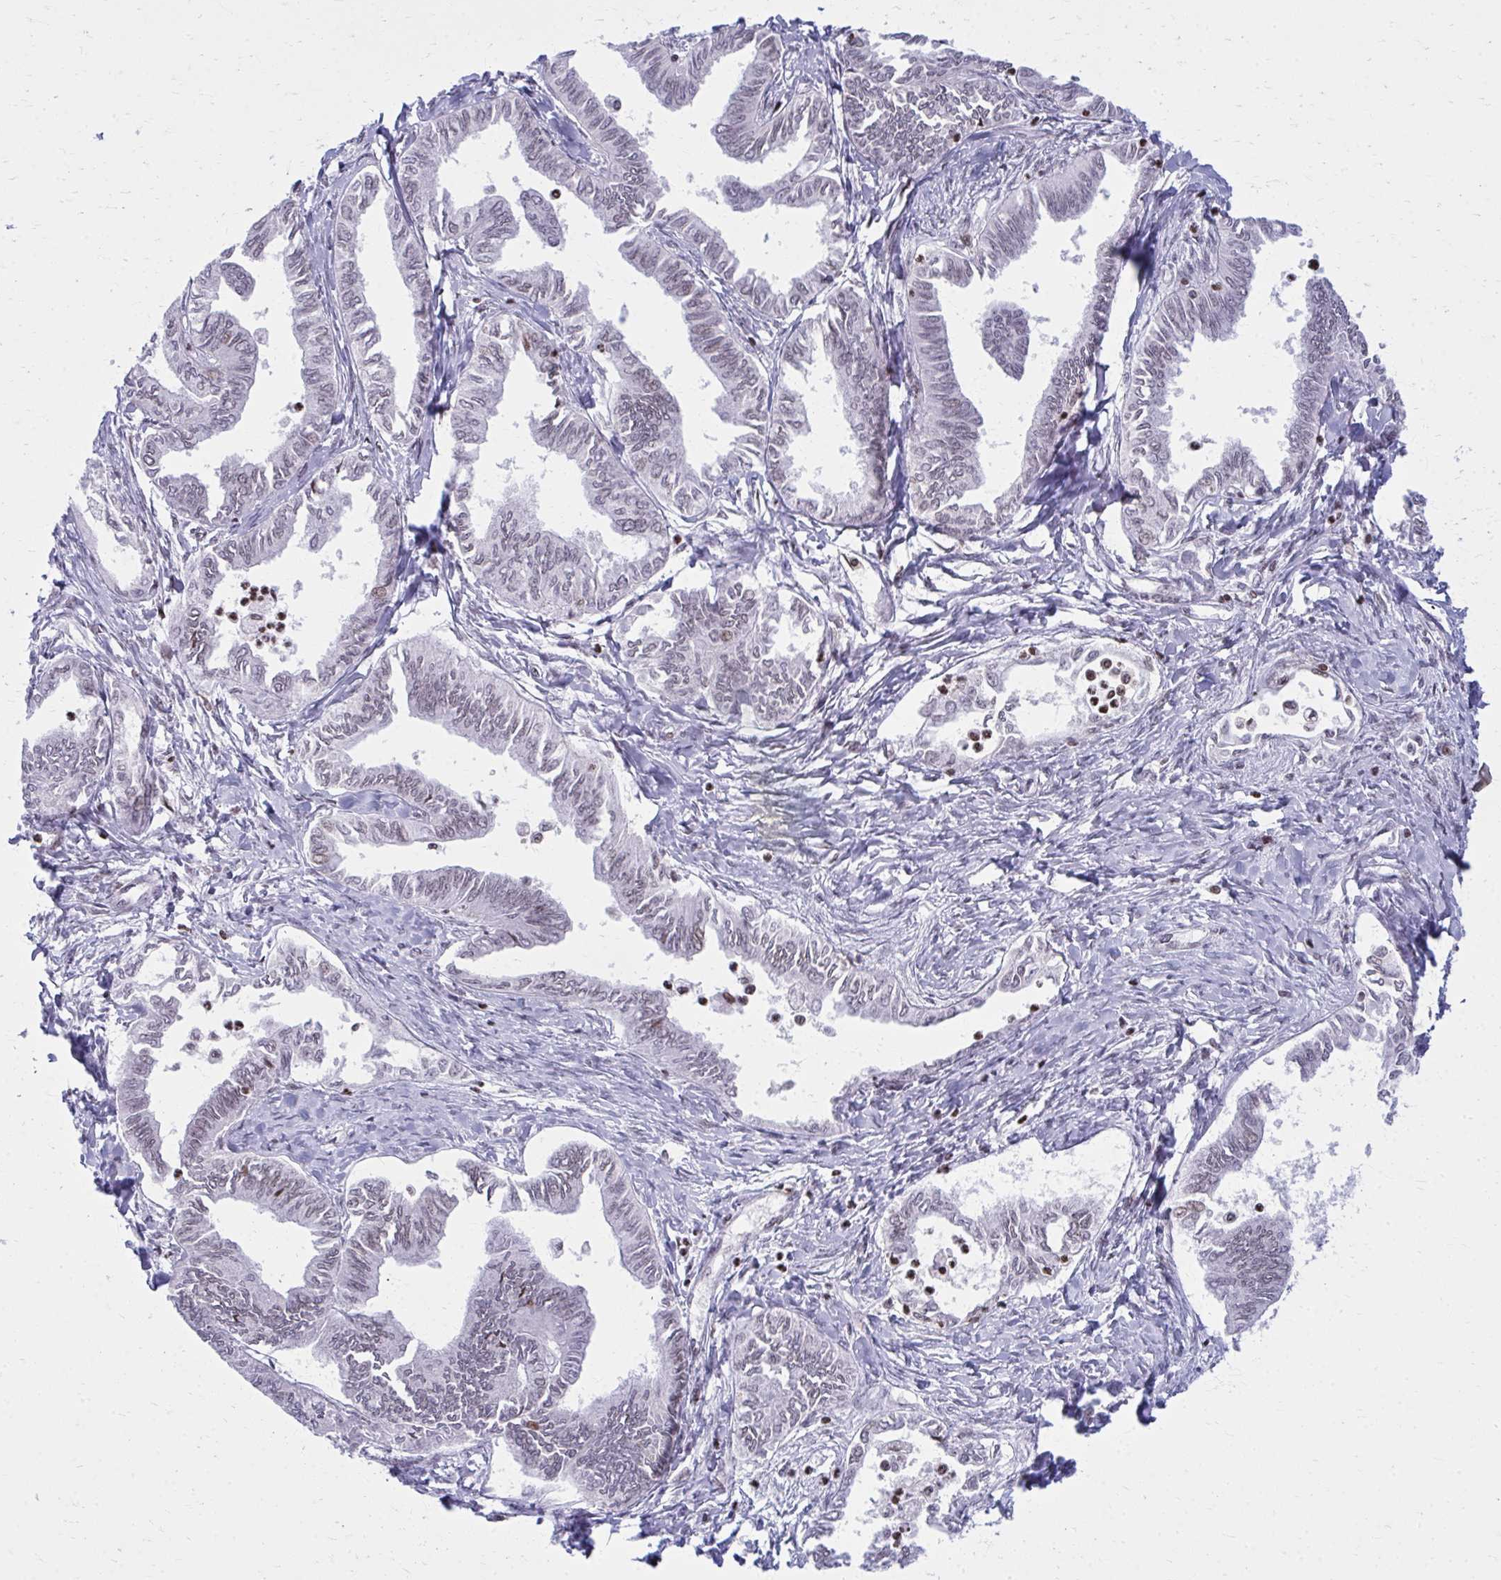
{"staining": {"intensity": "weak", "quantity": "<25%", "location": "nuclear"}, "tissue": "ovarian cancer", "cell_type": "Tumor cells", "image_type": "cancer", "snomed": [{"axis": "morphology", "description": "Carcinoma, endometroid"}, {"axis": "topography", "description": "Ovary"}], "caption": "Immunohistochemistry (IHC) of human ovarian endometroid carcinoma displays no staining in tumor cells.", "gene": "AP5M1", "patient": {"sex": "female", "age": 70}}